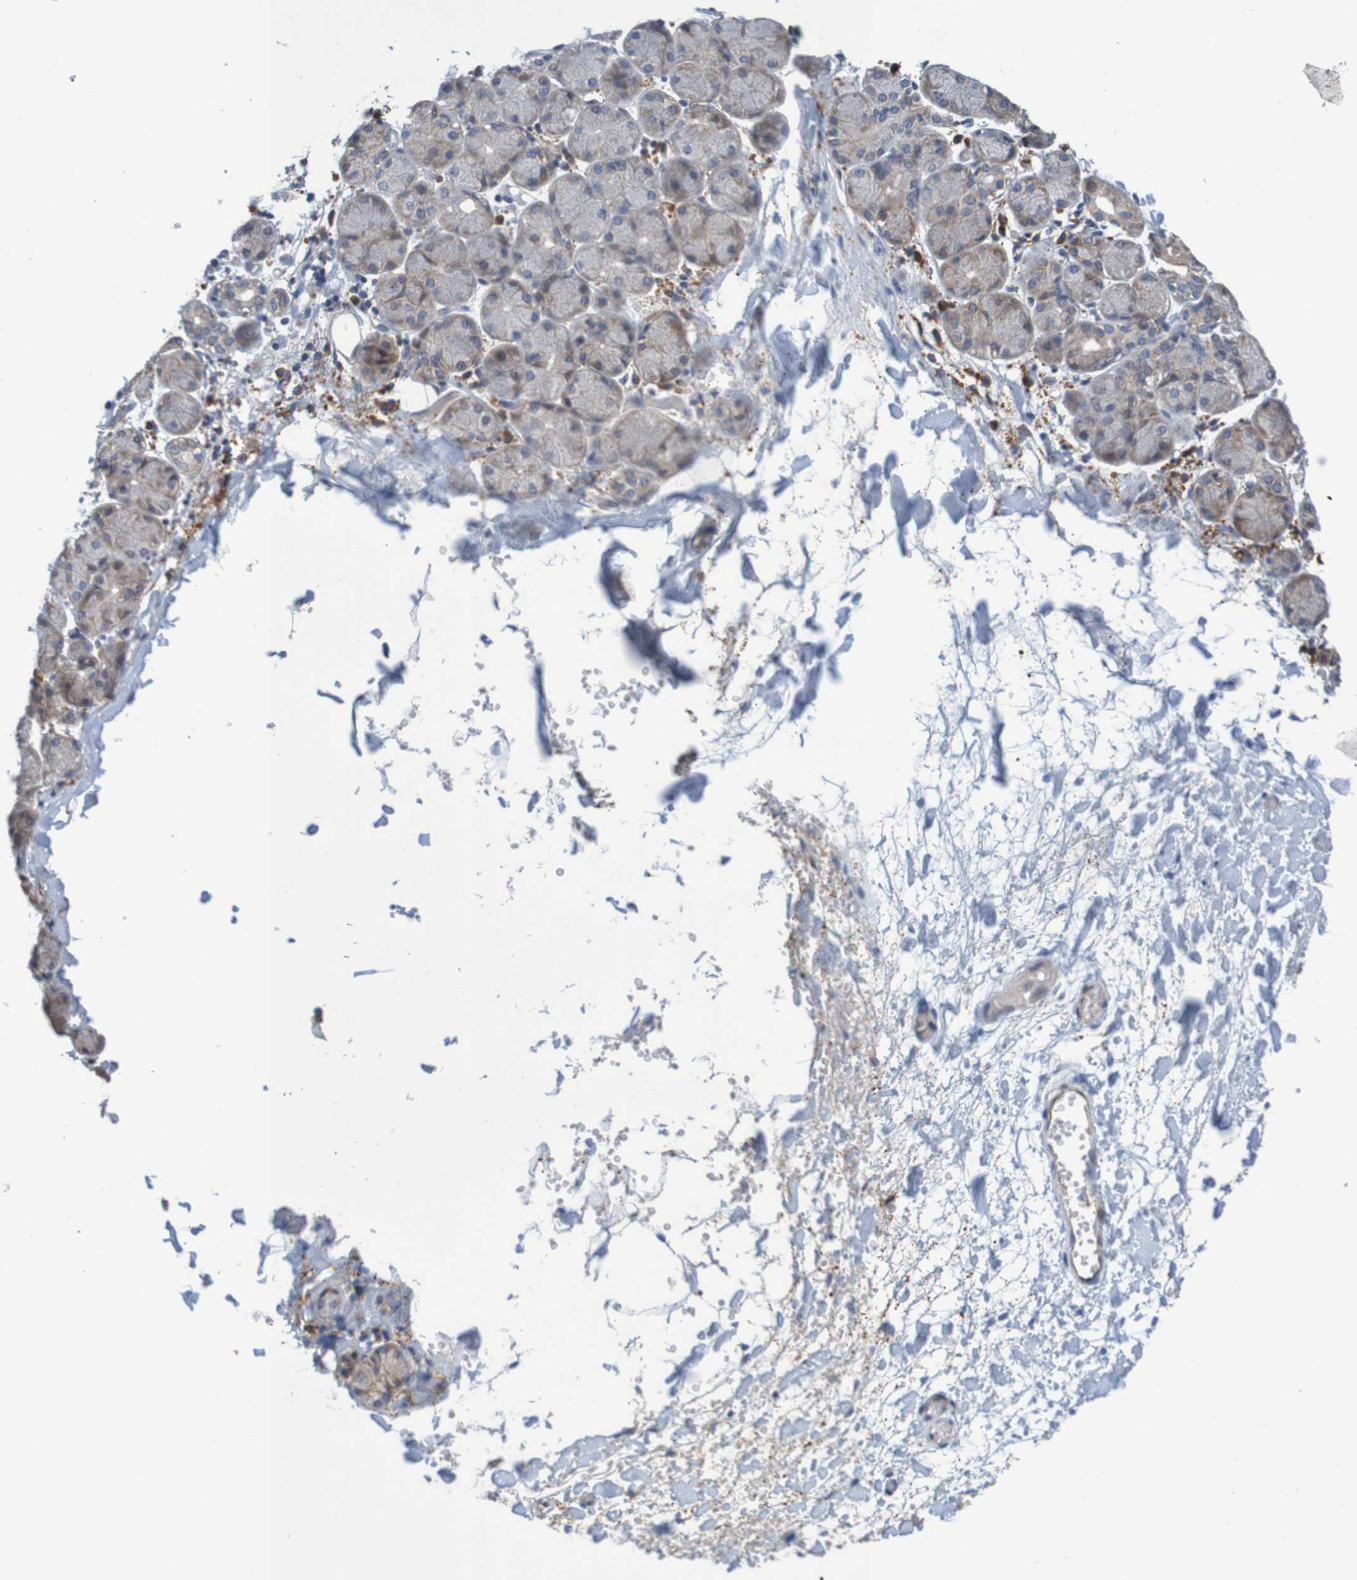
{"staining": {"intensity": "weak", "quantity": "25%-75%", "location": "cytoplasmic/membranous"}, "tissue": "salivary gland", "cell_type": "Glandular cells", "image_type": "normal", "snomed": [{"axis": "morphology", "description": "Normal tissue, NOS"}, {"axis": "topography", "description": "Salivary gland"}], "caption": "Unremarkable salivary gland displays weak cytoplasmic/membranous expression in approximately 25%-75% of glandular cells.", "gene": "CLDN18", "patient": {"sex": "female", "age": 24}}